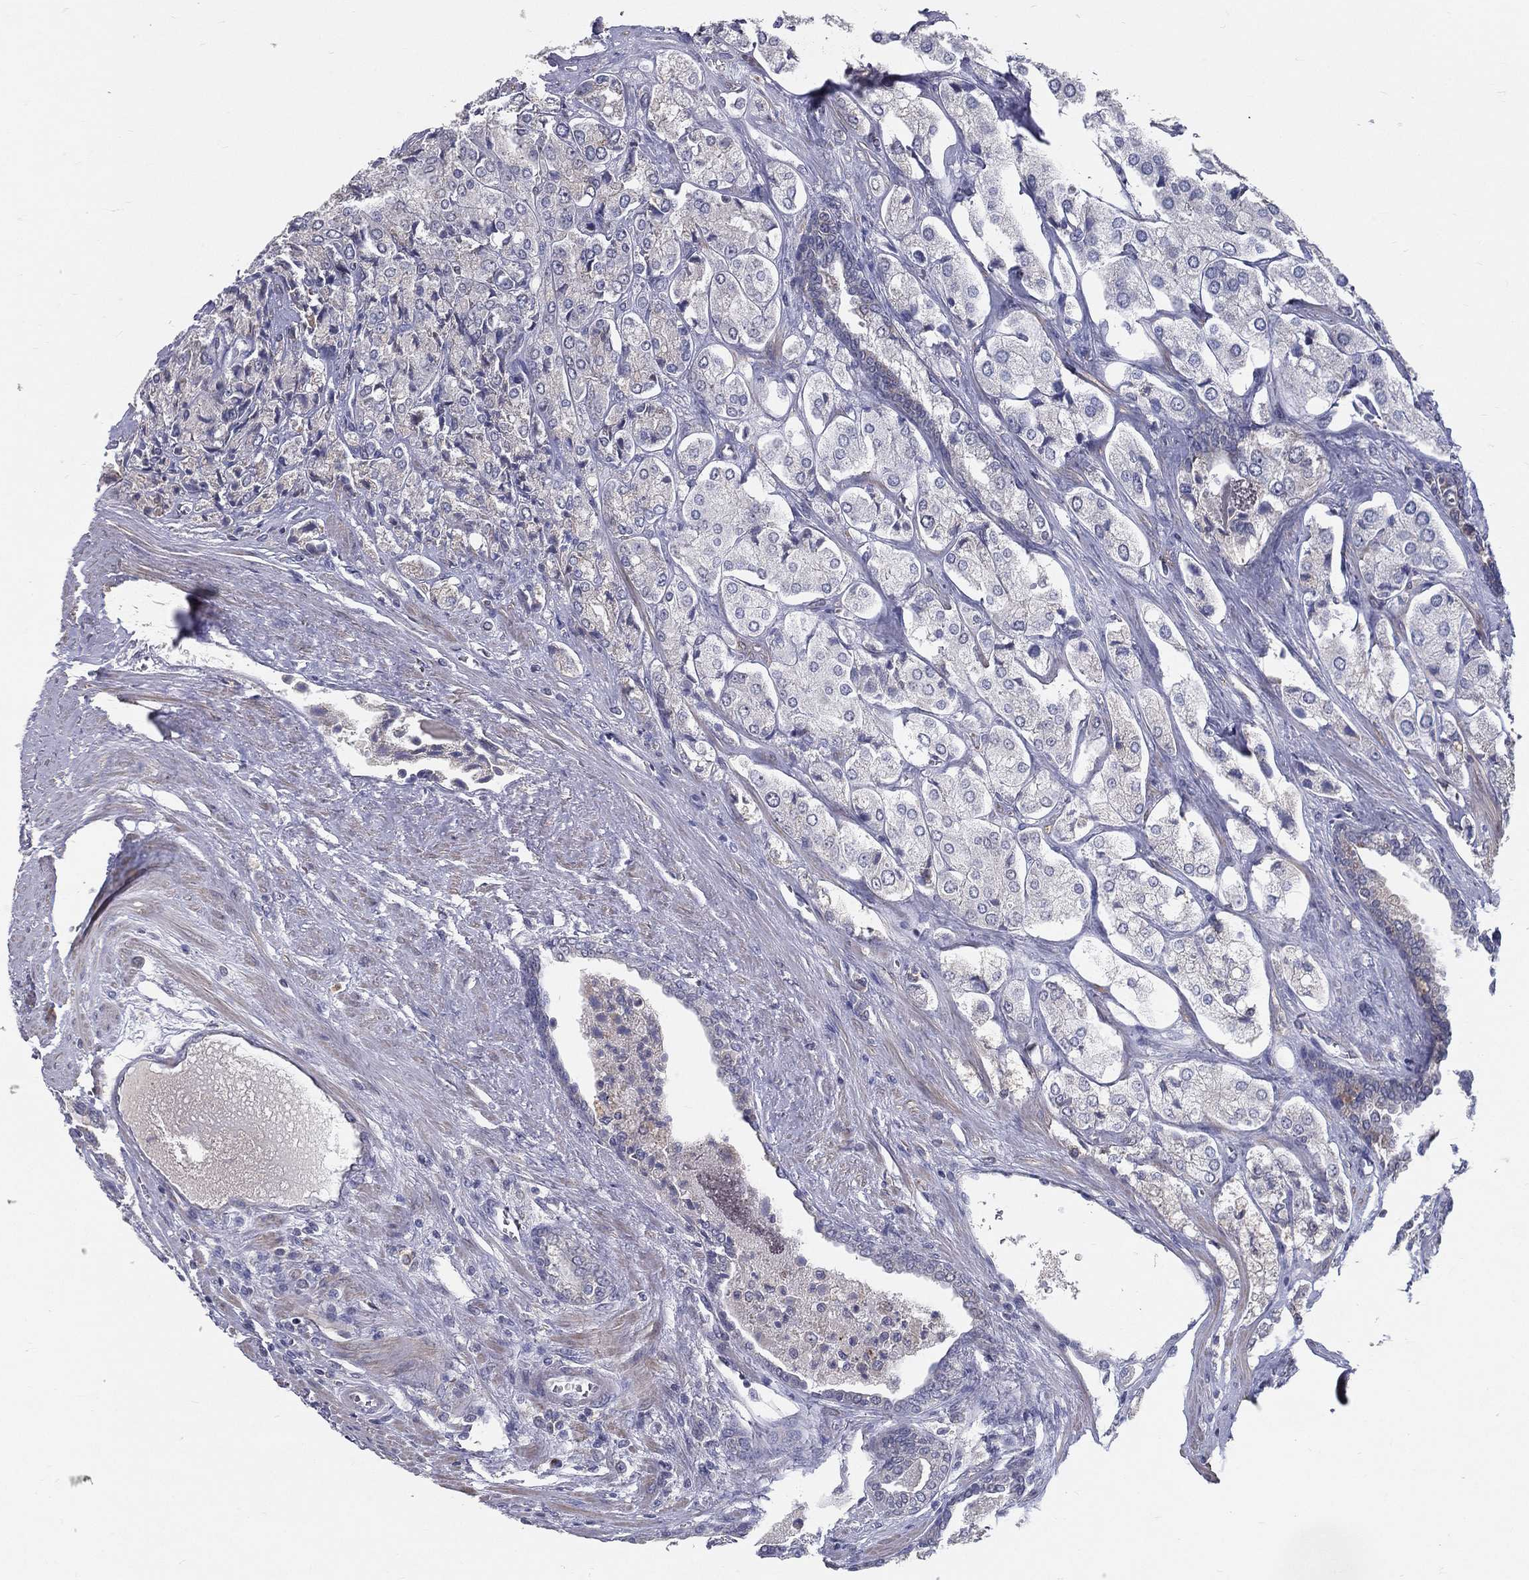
{"staining": {"intensity": "negative", "quantity": "none", "location": "none"}, "tissue": "prostate cancer", "cell_type": "Tumor cells", "image_type": "cancer", "snomed": [{"axis": "morphology", "description": "Adenocarcinoma, NOS"}, {"axis": "topography", "description": "Prostate and seminal vesicle, NOS"}, {"axis": "topography", "description": "Prostate"}], "caption": "The photomicrograph exhibits no staining of tumor cells in prostate cancer (adenocarcinoma). Nuclei are stained in blue.", "gene": "PCSK1", "patient": {"sex": "male", "age": 67}}